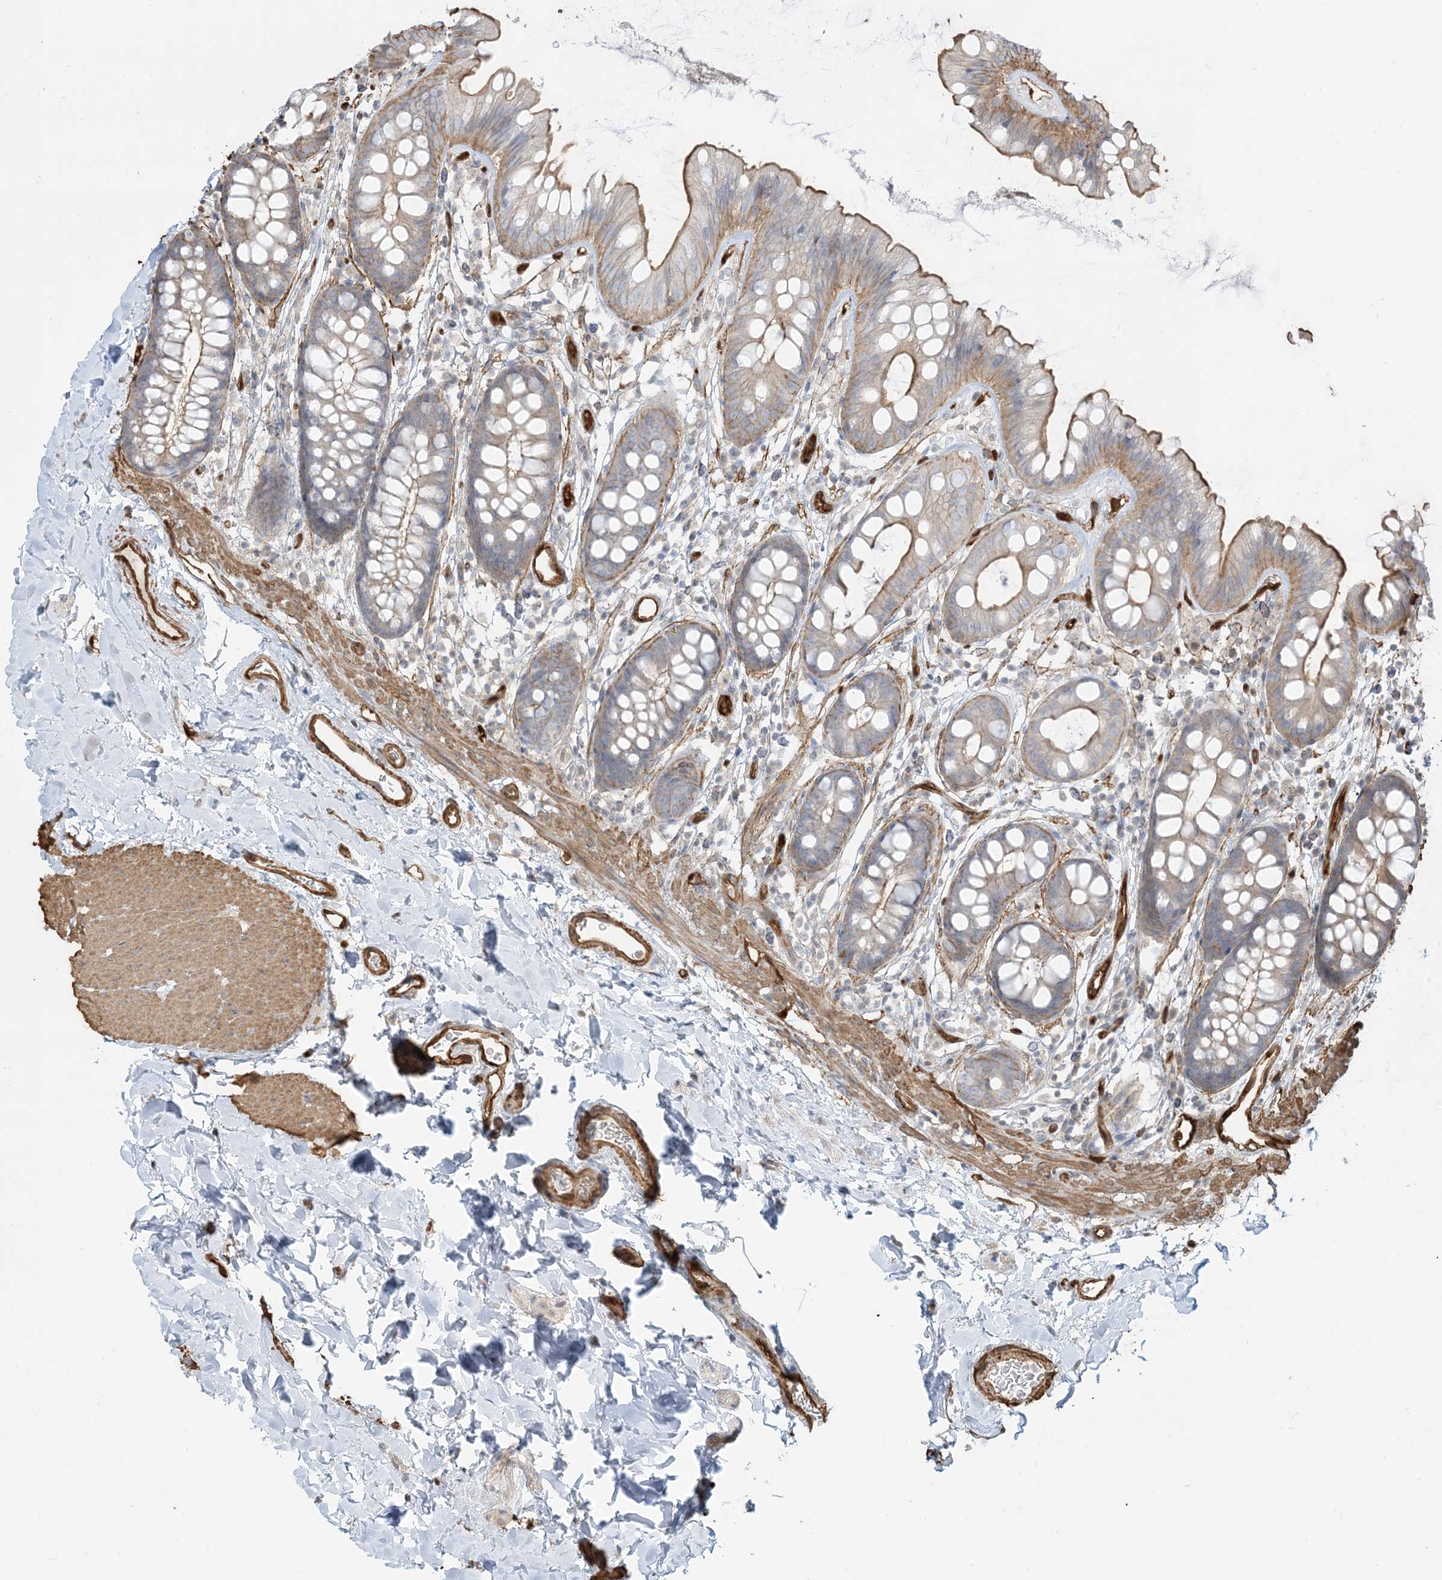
{"staining": {"intensity": "strong", "quantity": ">75%", "location": "cytoplasmic/membranous"}, "tissue": "colon", "cell_type": "Endothelial cells", "image_type": "normal", "snomed": [{"axis": "morphology", "description": "Normal tissue, NOS"}, {"axis": "topography", "description": "Colon"}], "caption": "Immunohistochemistry (IHC) (DAB) staining of unremarkable colon reveals strong cytoplasmic/membranous protein expression in about >75% of endothelial cells.", "gene": "PPM1F", "patient": {"sex": "female", "age": 62}}